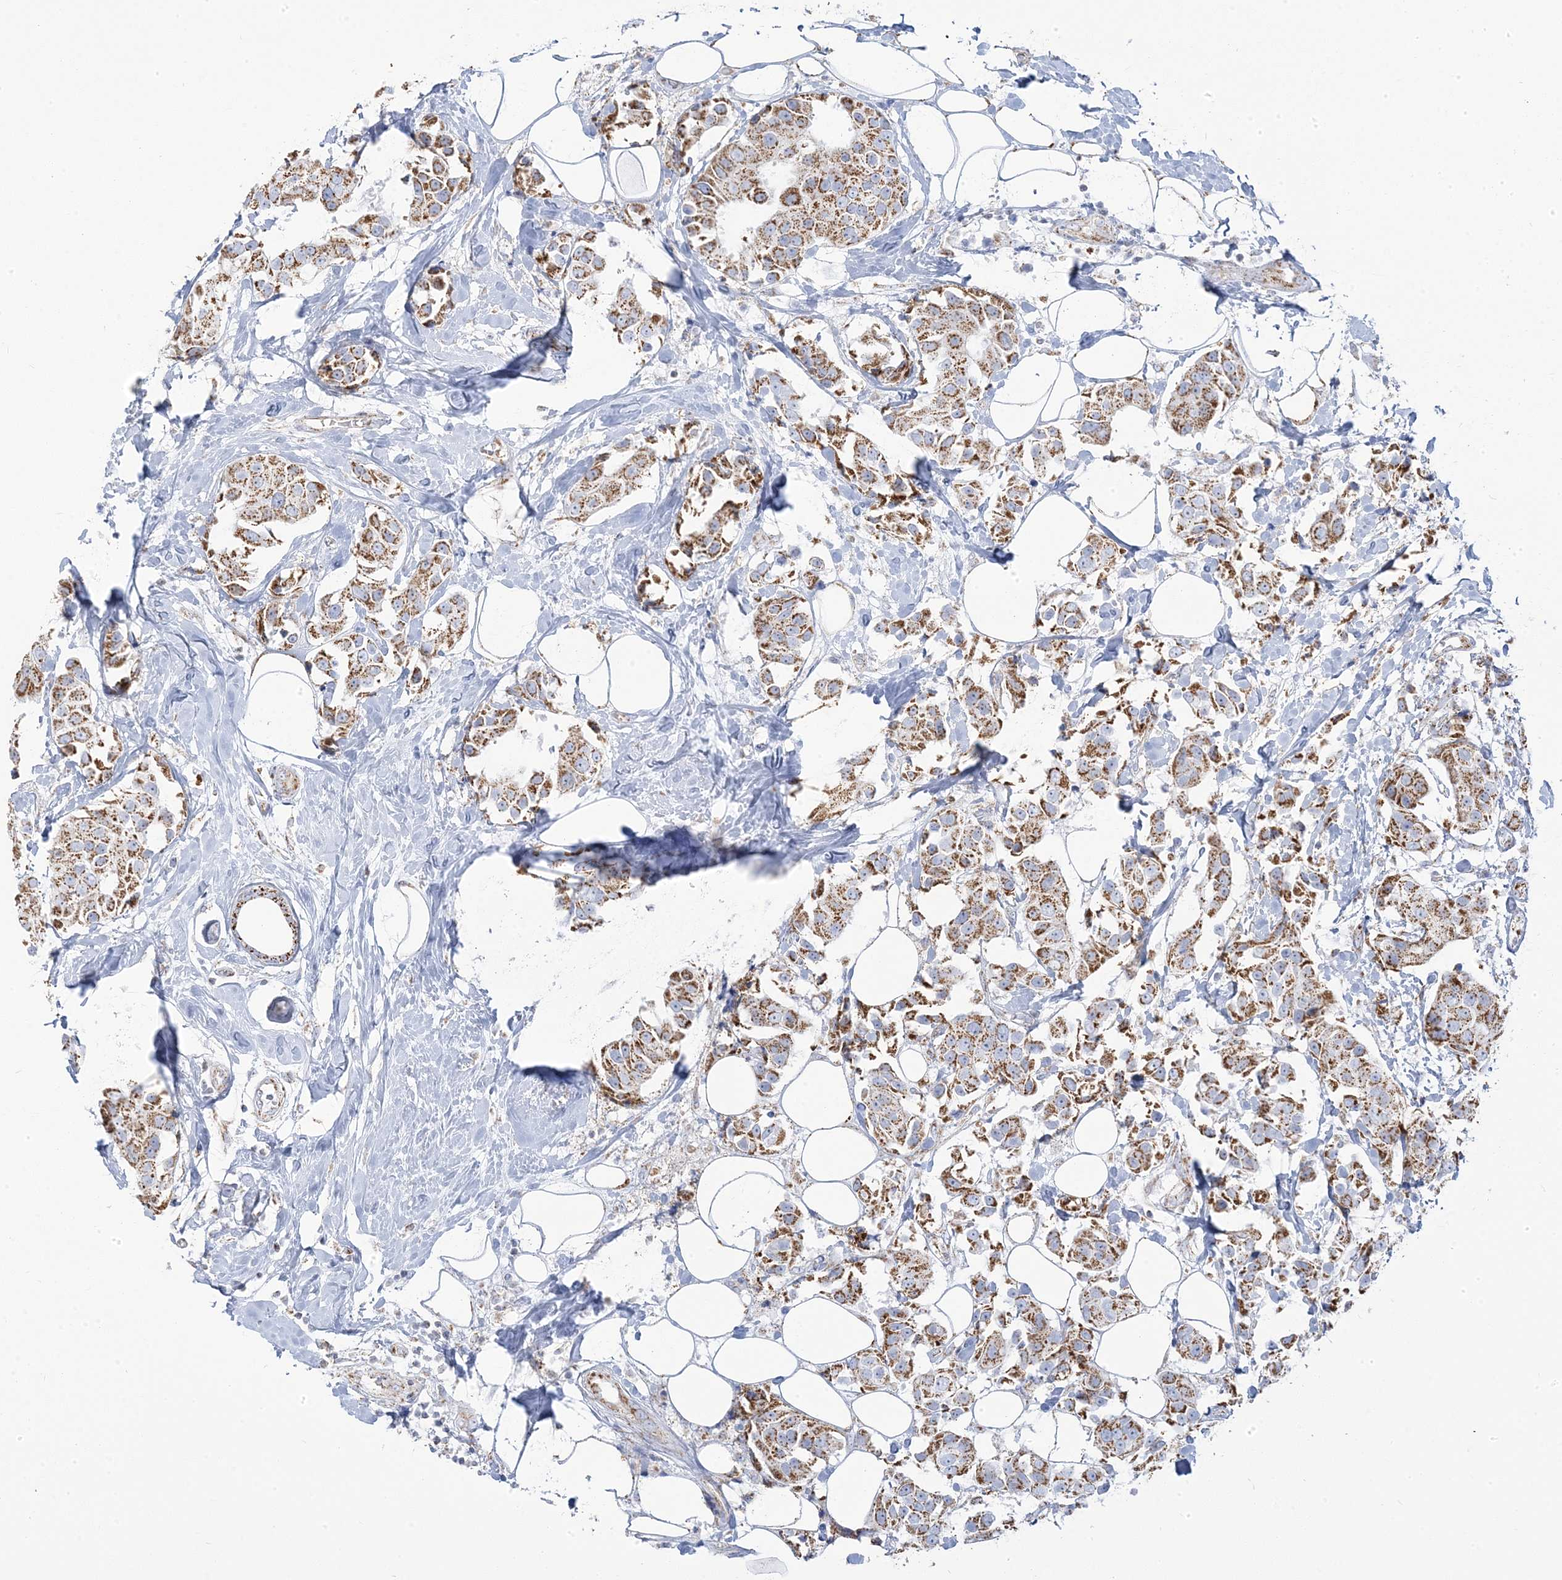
{"staining": {"intensity": "moderate", "quantity": ">75%", "location": "cytoplasmic/membranous"}, "tissue": "breast cancer", "cell_type": "Tumor cells", "image_type": "cancer", "snomed": [{"axis": "morphology", "description": "Normal tissue, NOS"}, {"axis": "morphology", "description": "Duct carcinoma"}, {"axis": "topography", "description": "Breast"}], "caption": "This histopathology image displays IHC staining of human breast cancer (infiltrating ductal carcinoma), with medium moderate cytoplasmic/membranous positivity in about >75% of tumor cells.", "gene": "PCCB", "patient": {"sex": "female", "age": 39}}